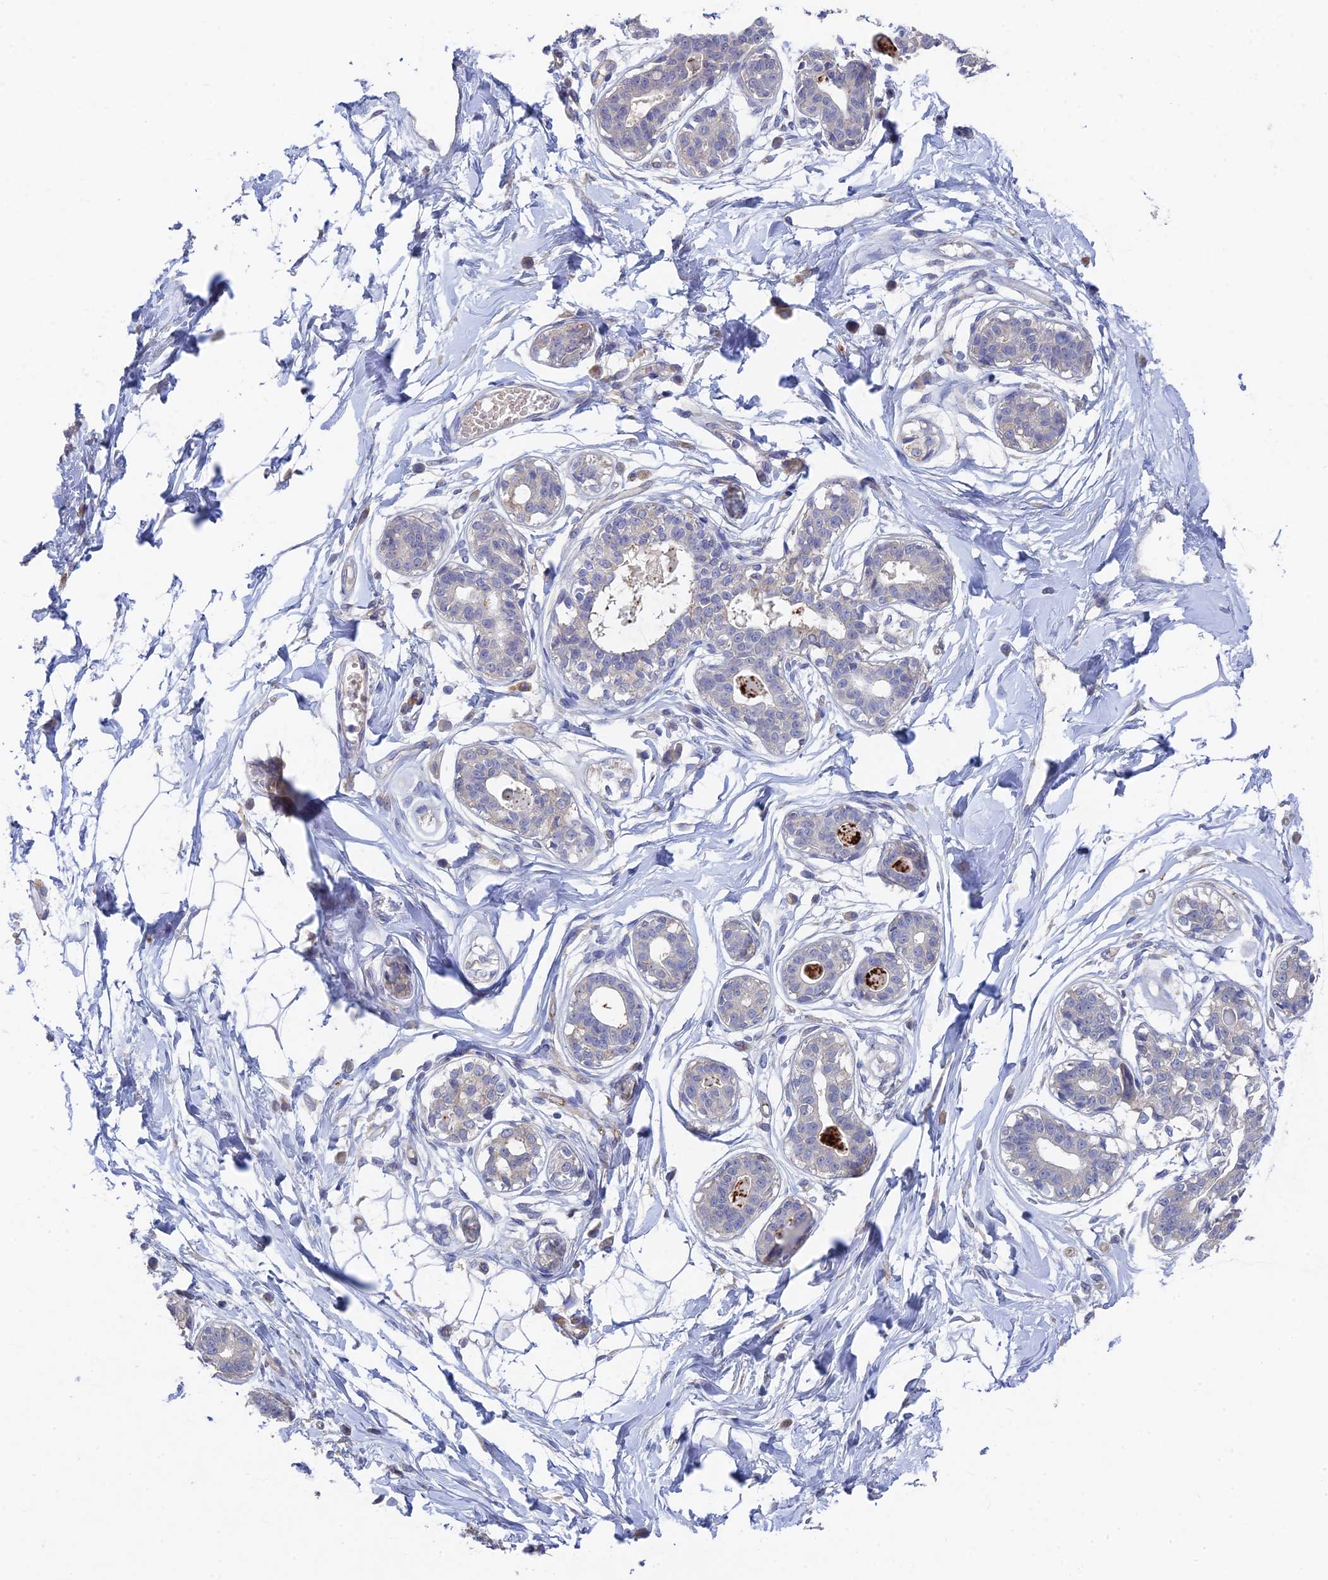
{"staining": {"intensity": "negative", "quantity": "none", "location": "none"}, "tissue": "breast", "cell_type": "Adipocytes", "image_type": "normal", "snomed": [{"axis": "morphology", "description": "Normal tissue, NOS"}, {"axis": "topography", "description": "Breast"}], "caption": "This is a photomicrograph of immunohistochemistry (IHC) staining of normal breast, which shows no expression in adipocytes. (Brightfield microscopy of DAB (3,3'-diaminobenzidine) immunohistochemistry at high magnification).", "gene": "ARRDC1", "patient": {"sex": "female", "age": 45}}